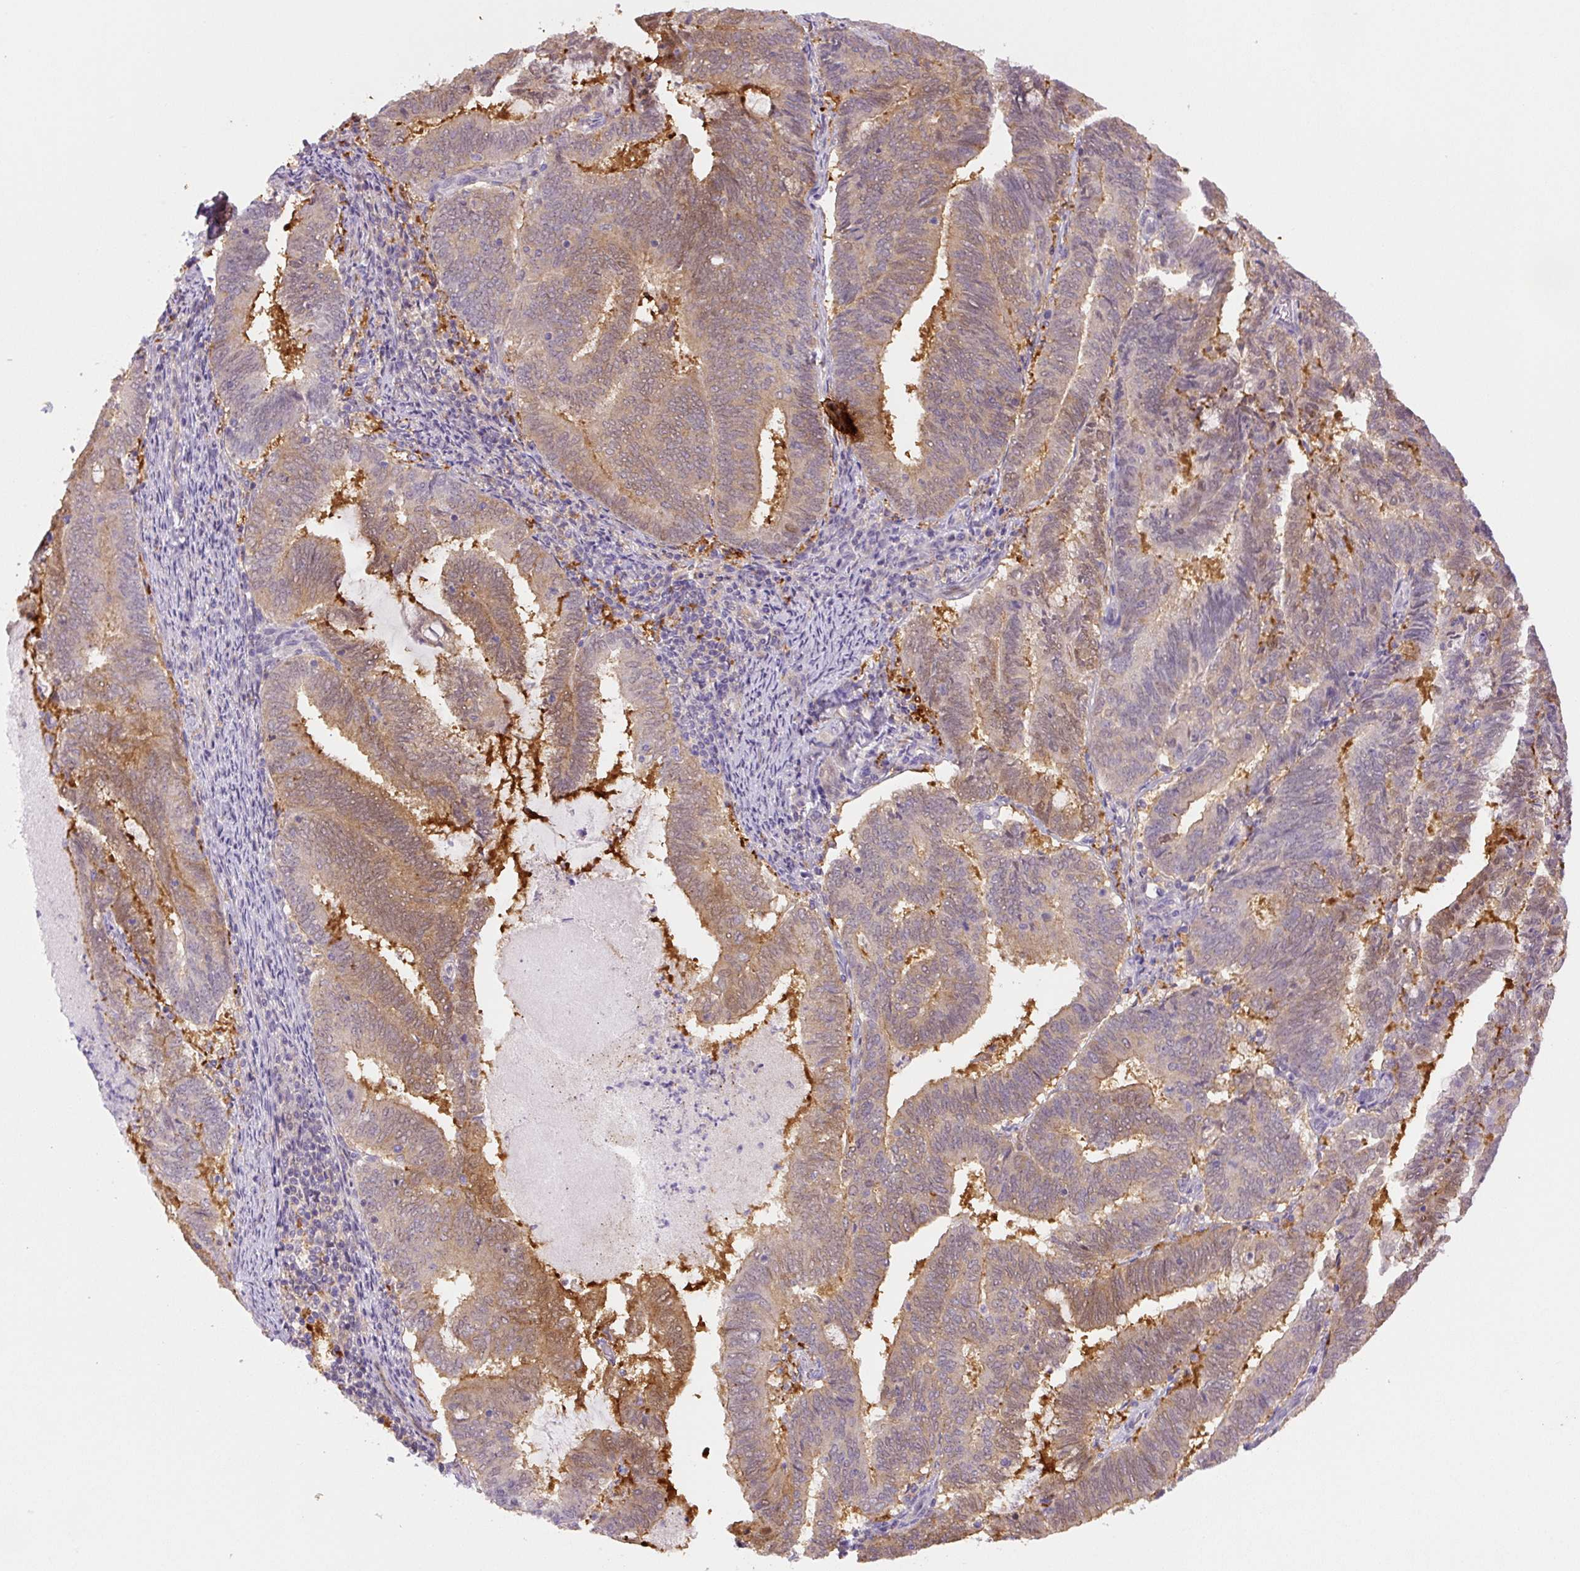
{"staining": {"intensity": "moderate", "quantity": "25%-75%", "location": "cytoplasmic/membranous"}, "tissue": "endometrial cancer", "cell_type": "Tumor cells", "image_type": "cancer", "snomed": [{"axis": "morphology", "description": "Adenocarcinoma, NOS"}, {"axis": "topography", "description": "Endometrium"}], "caption": "Moderate cytoplasmic/membranous expression for a protein is seen in approximately 25%-75% of tumor cells of adenocarcinoma (endometrial) using immunohistochemistry (IHC).", "gene": "SPSB2", "patient": {"sex": "female", "age": 80}}